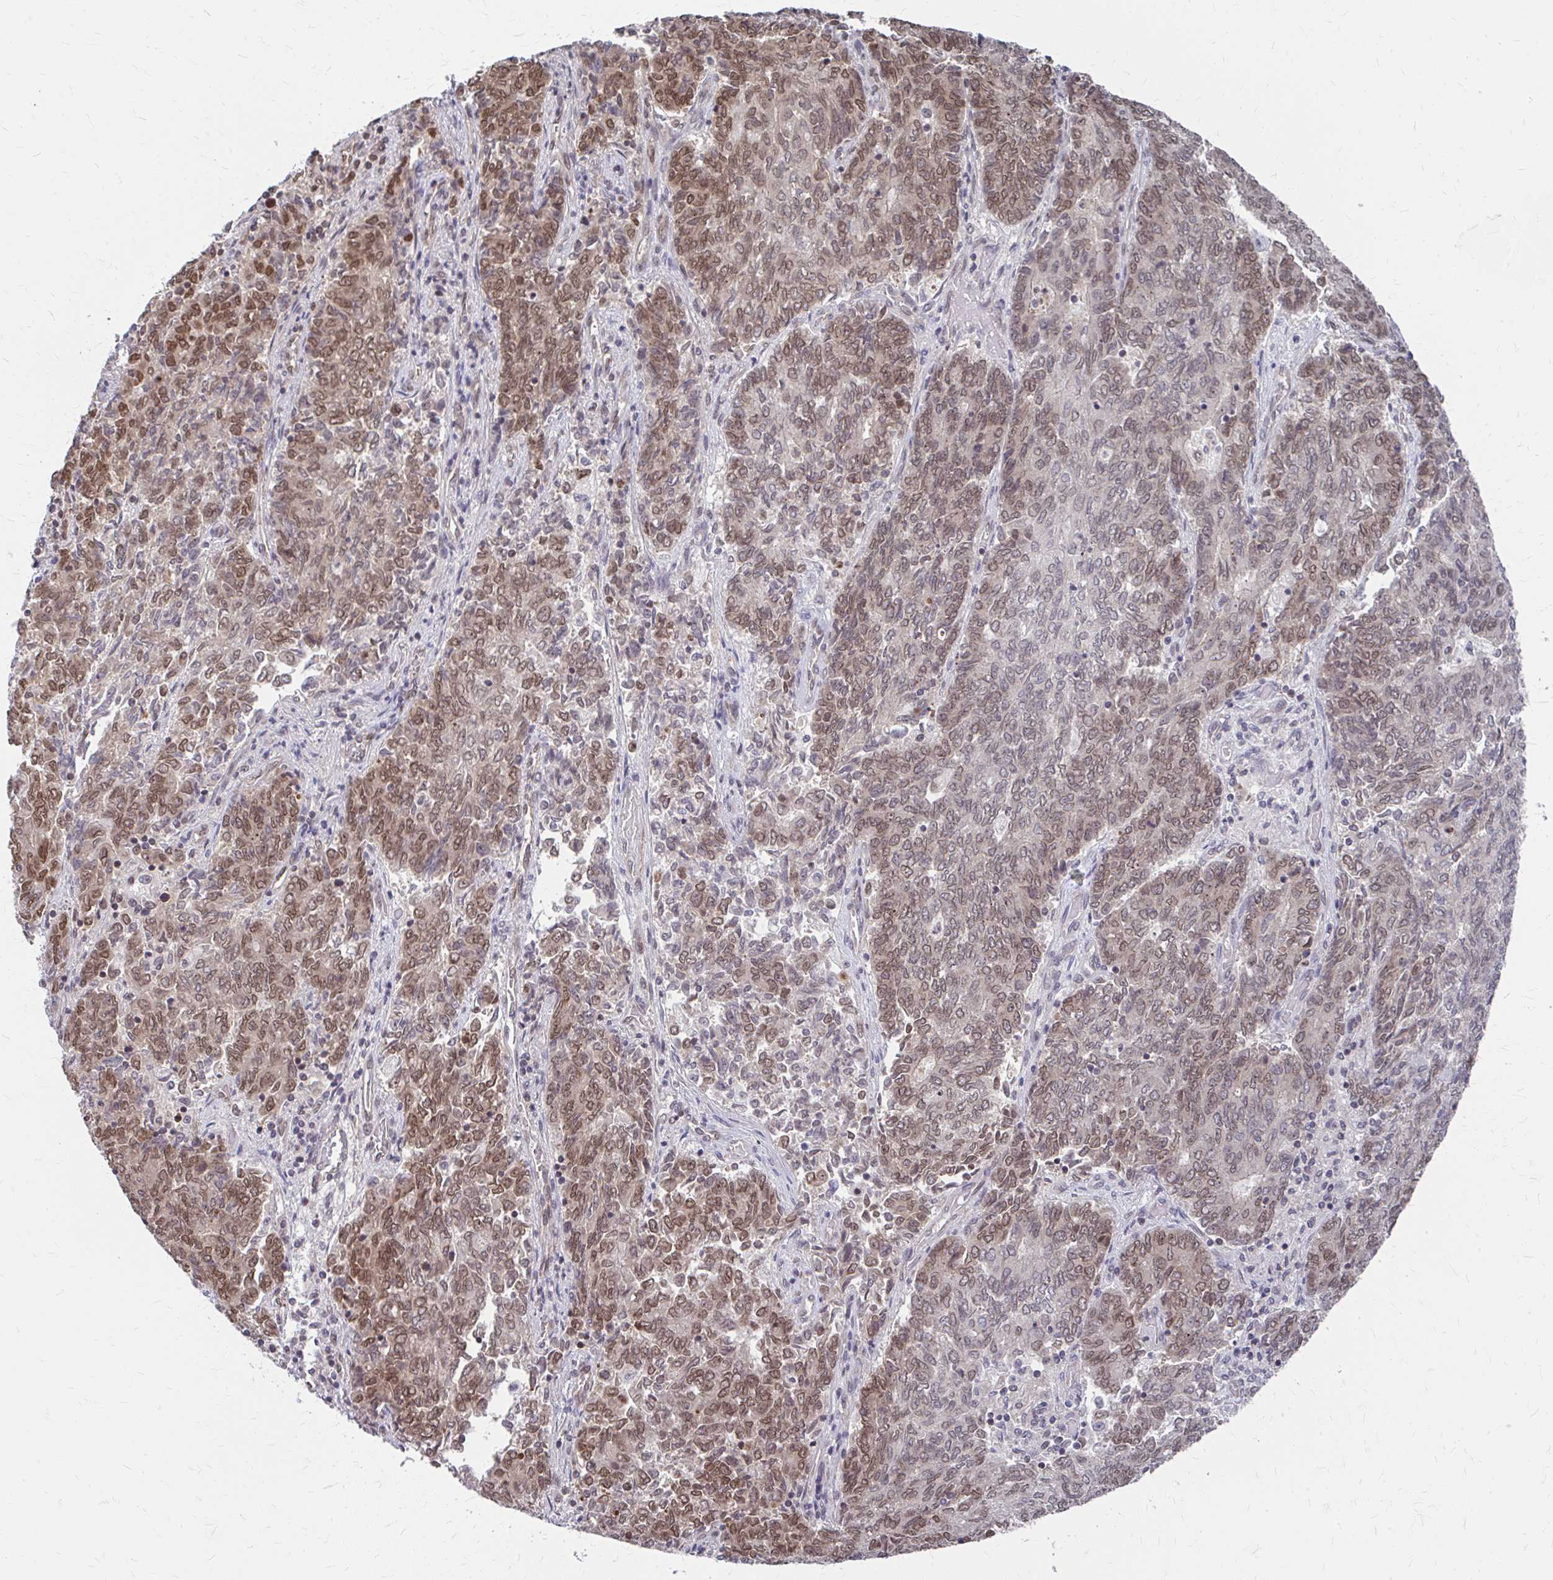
{"staining": {"intensity": "moderate", "quantity": ">75%", "location": "cytoplasmic/membranous,nuclear"}, "tissue": "endometrial cancer", "cell_type": "Tumor cells", "image_type": "cancer", "snomed": [{"axis": "morphology", "description": "Adenocarcinoma, NOS"}, {"axis": "topography", "description": "Endometrium"}], "caption": "Immunohistochemical staining of adenocarcinoma (endometrial) reveals medium levels of moderate cytoplasmic/membranous and nuclear protein positivity in about >75% of tumor cells.", "gene": "XPO1", "patient": {"sex": "female", "age": 80}}